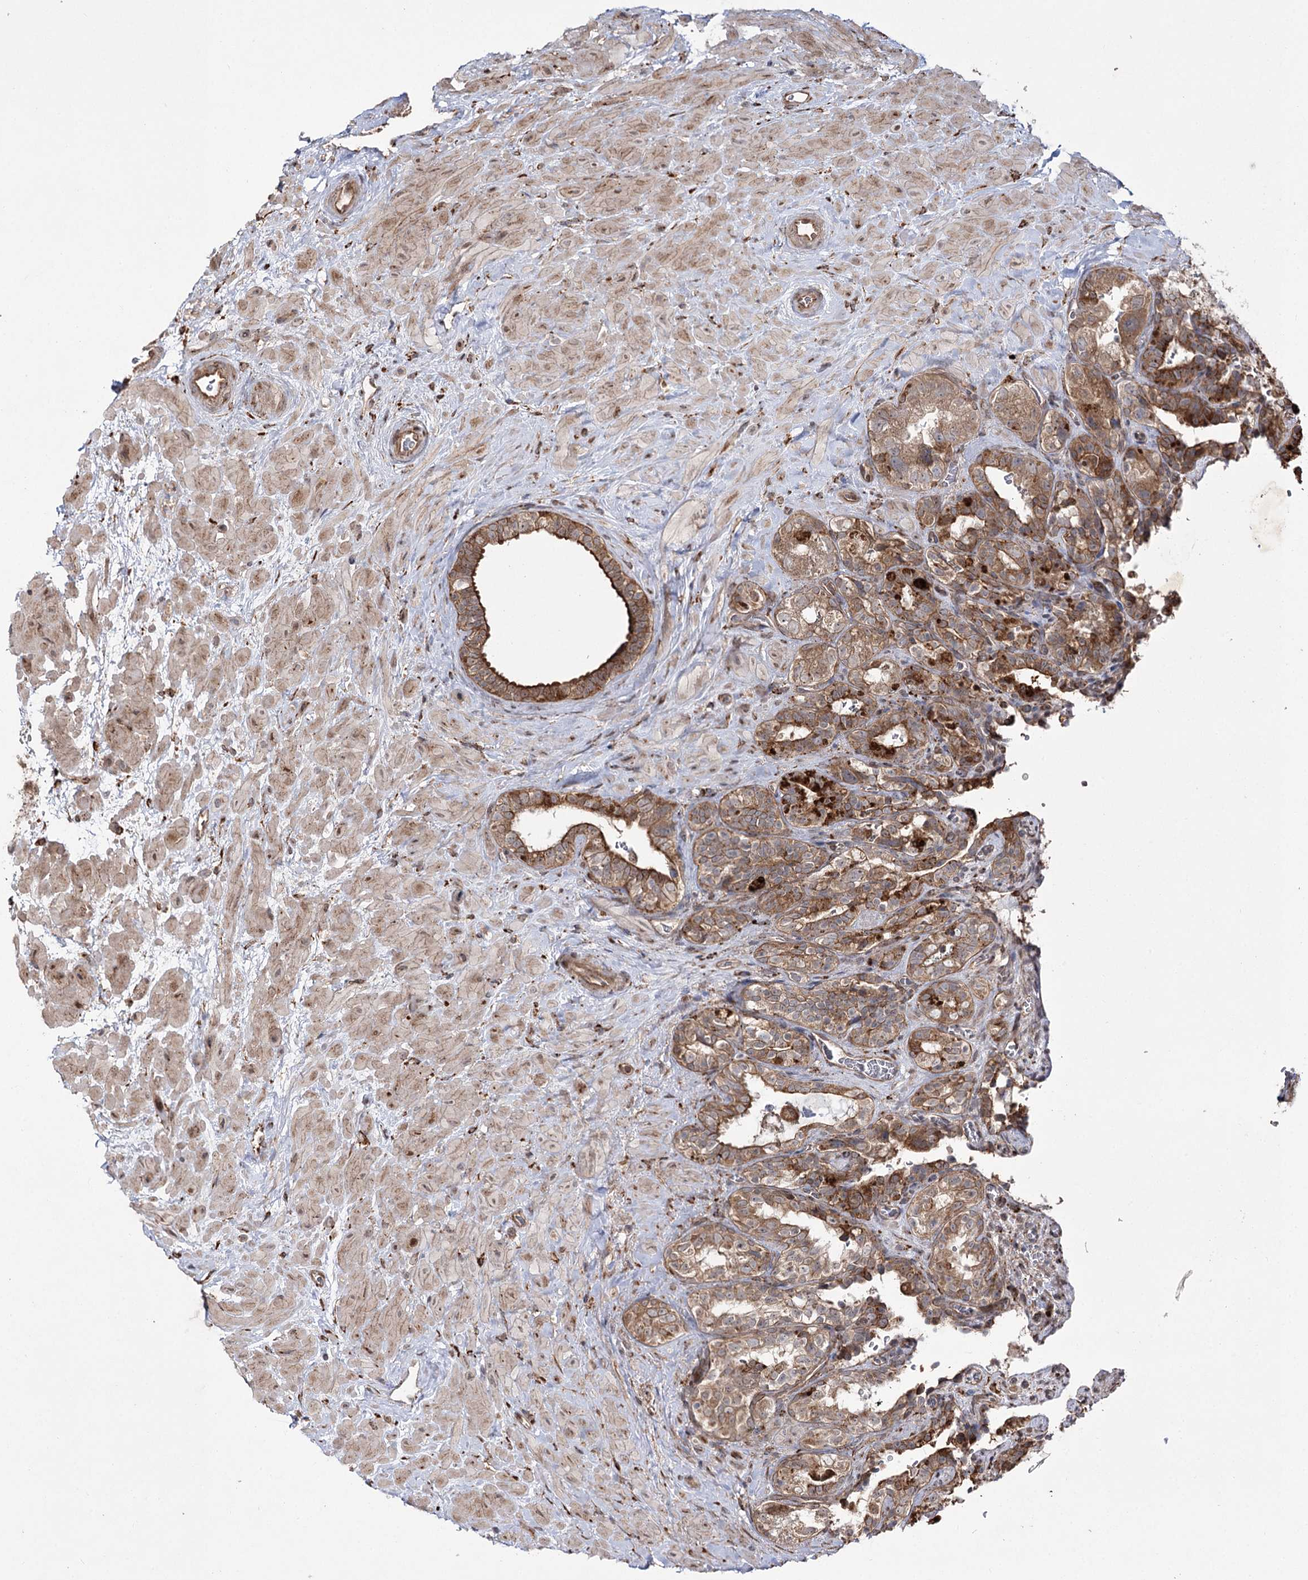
{"staining": {"intensity": "moderate", "quantity": ">75%", "location": "cytoplasmic/membranous"}, "tissue": "seminal vesicle", "cell_type": "Glandular cells", "image_type": "normal", "snomed": [{"axis": "morphology", "description": "Normal tissue, NOS"}, {"axis": "topography", "description": "Prostate"}, {"axis": "topography", "description": "Seminal veicle"}], "caption": "Immunohistochemical staining of normal seminal vesicle demonstrates moderate cytoplasmic/membranous protein positivity in about >75% of glandular cells.", "gene": "FANCL", "patient": {"sex": "male", "age": 67}}